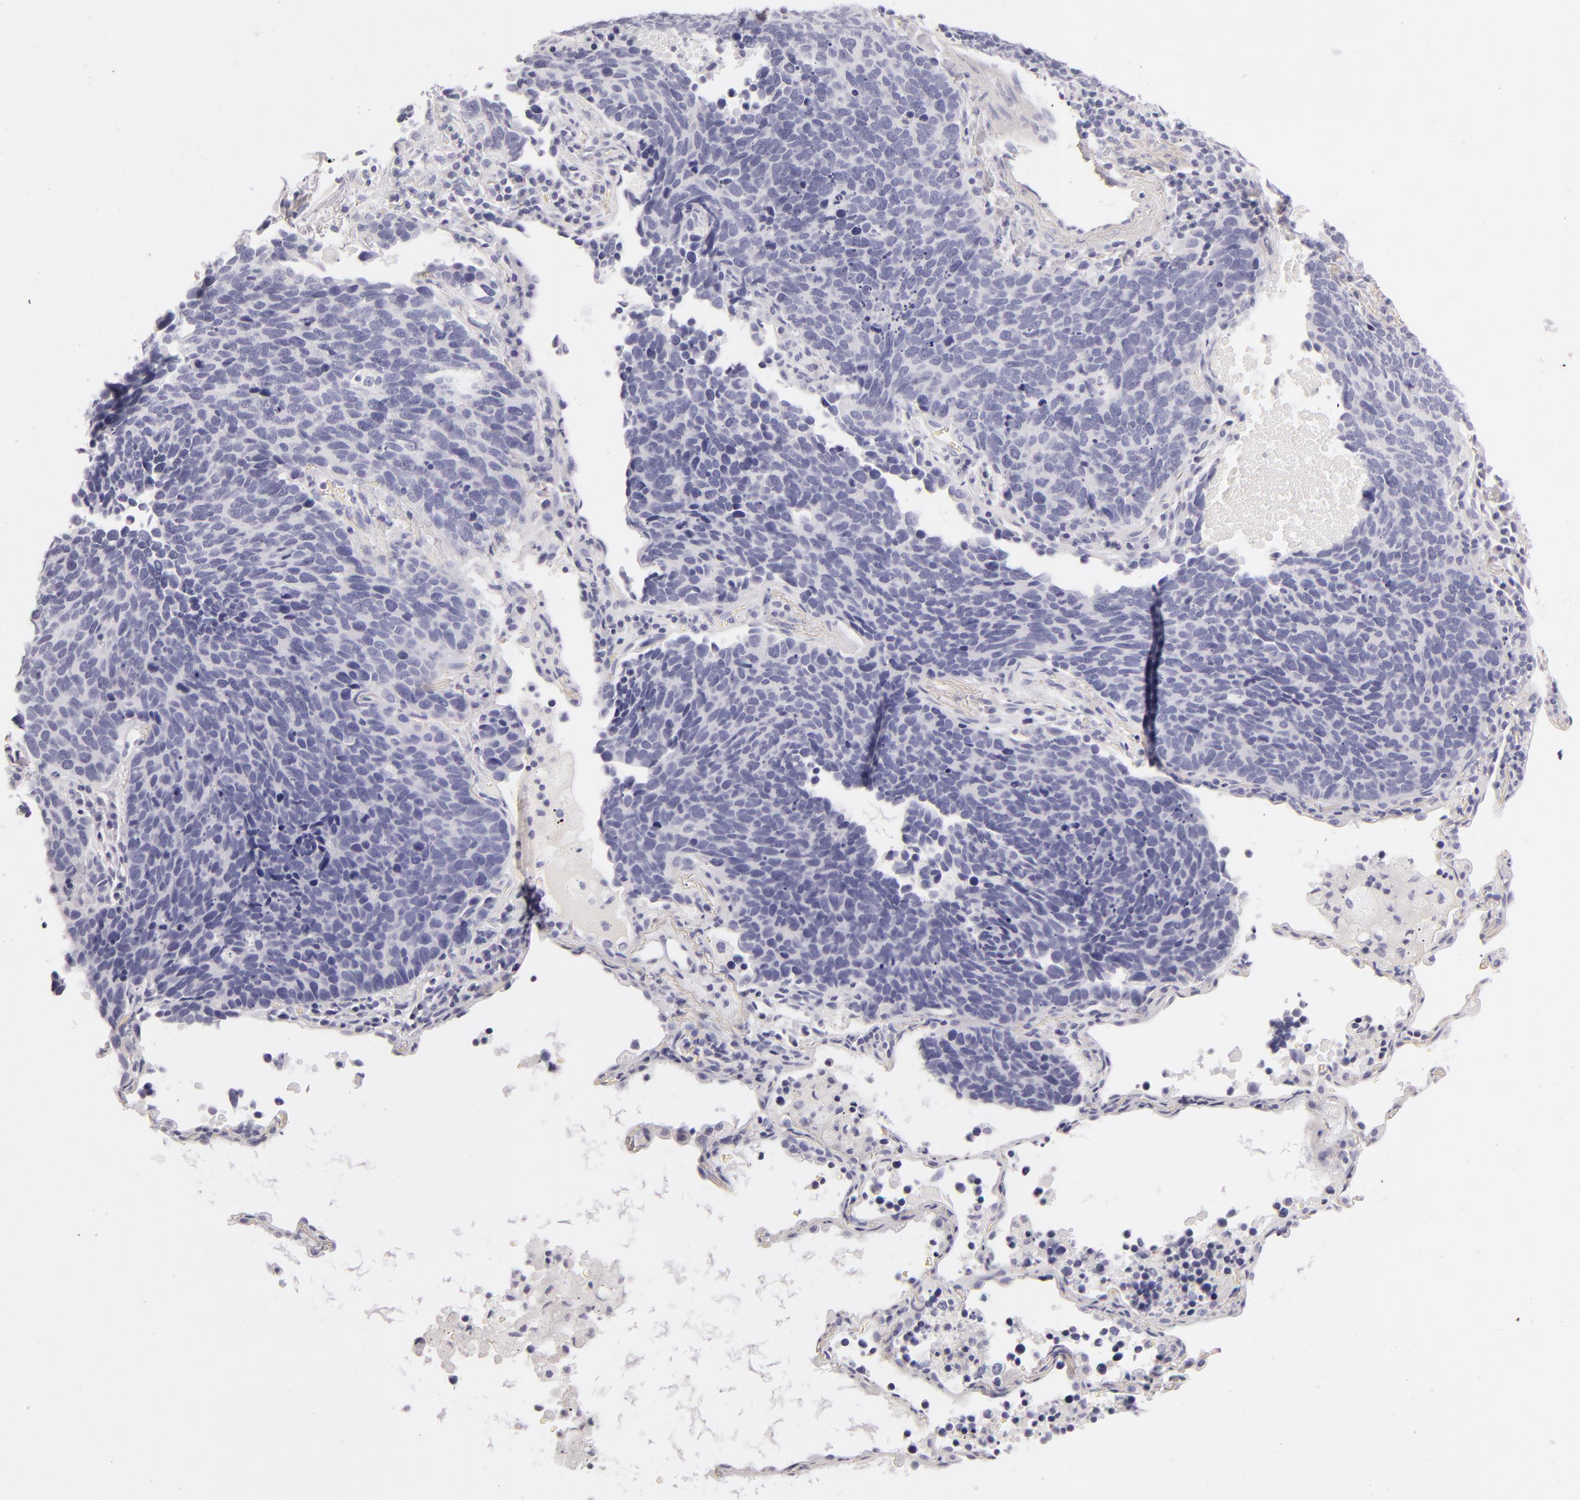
{"staining": {"intensity": "negative", "quantity": "none", "location": "none"}, "tissue": "lung cancer", "cell_type": "Tumor cells", "image_type": "cancer", "snomed": [{"axis": "morphology", "description": "Neoplasm, malignant, NOS"}, {"axis": "topography", "description": "Lung"}], "caption": "This is an immunohistochemistry photomicrograph of human lung cancer (neoplasm (malignant)). There is no staining in tumor cells.", "gene": "FABP1", "patient": {"sex": "female", "age": 75}}